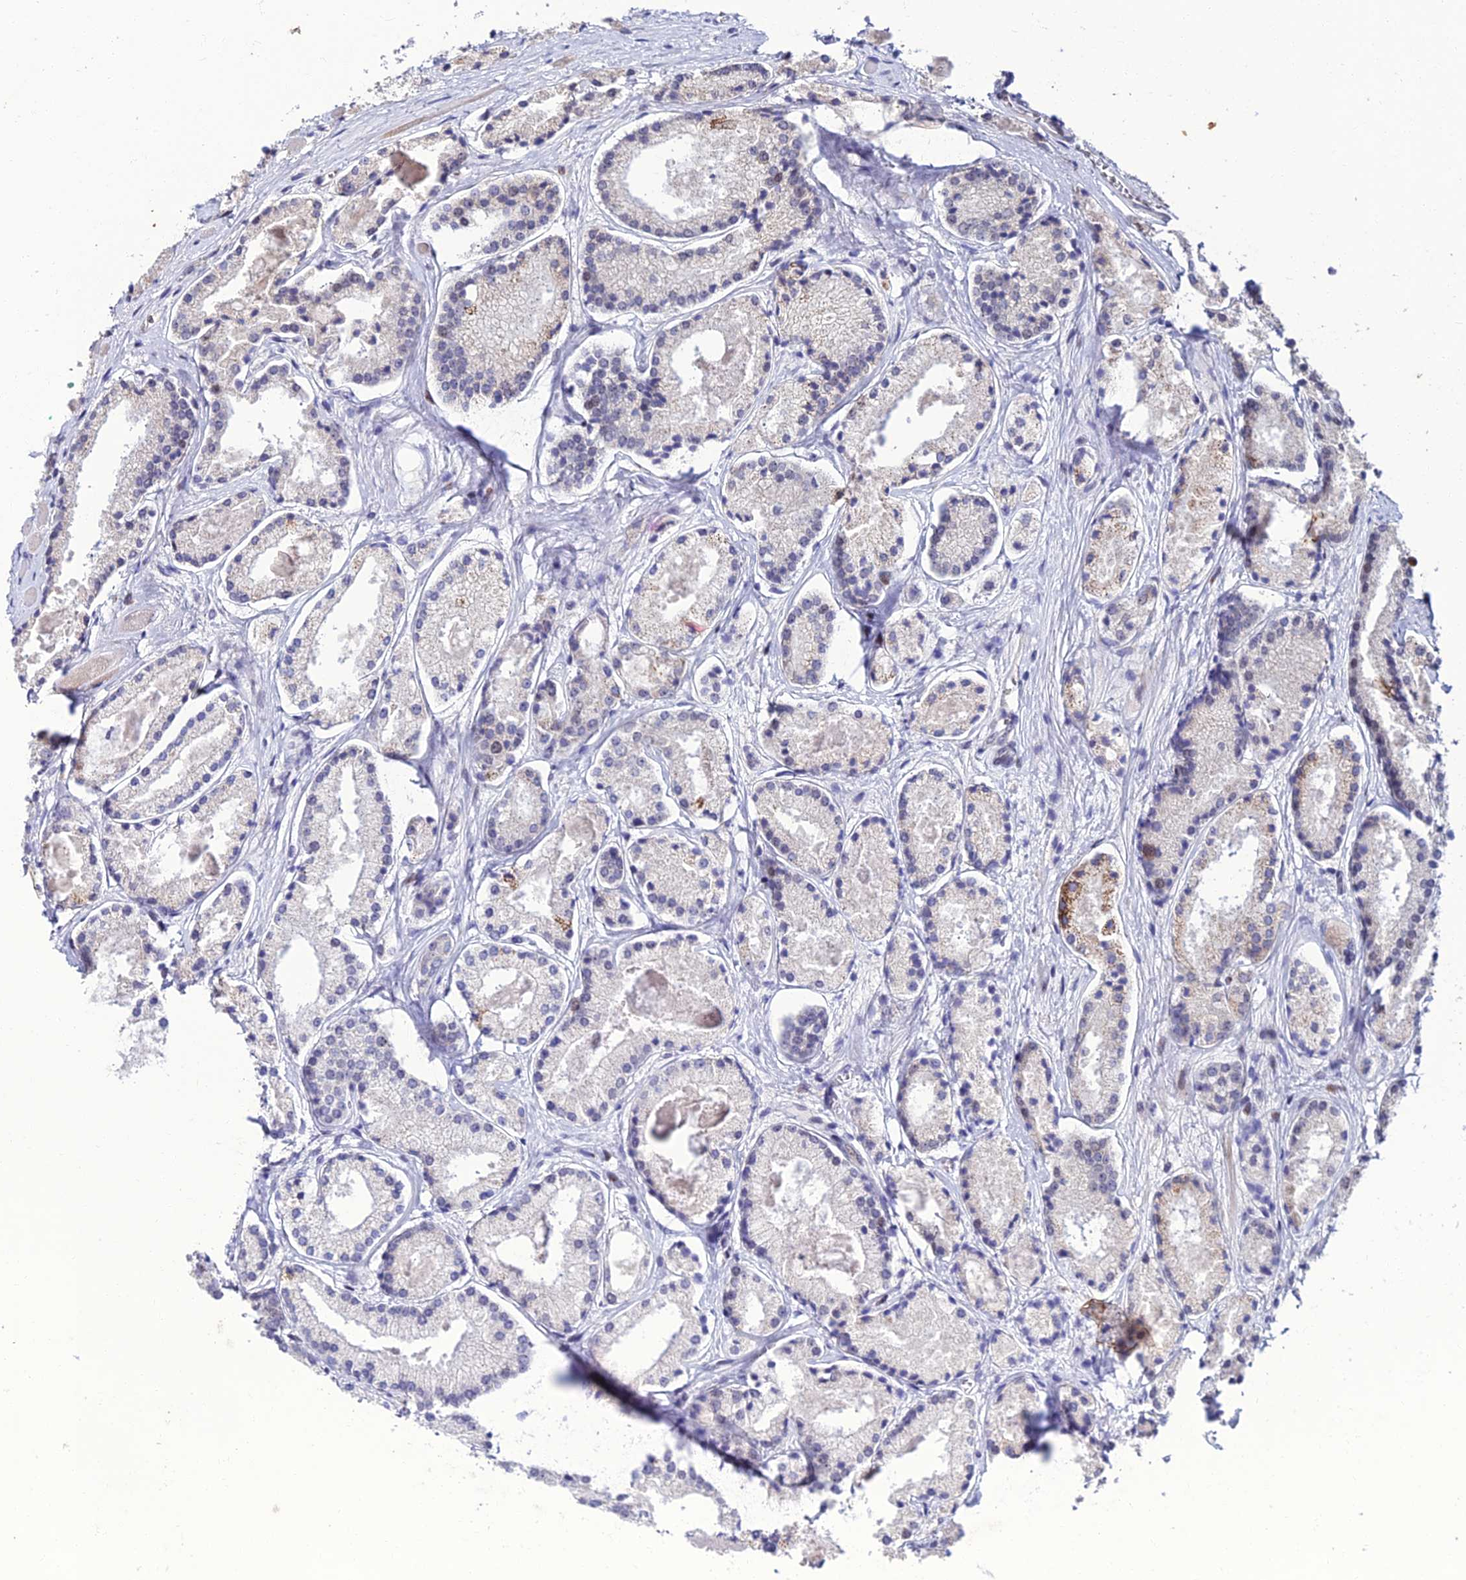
{"staining": {"intensity": "moderate", "quantity": "<25%", "location": "cytoplasmic/membranous"}, "tissue": "prostate cancer", "cell_type": "Tumor cells", "image_type": "cancer", "snomed": [{"axis": "morphology", "description": "Adenocarcinoma, High grade"}, {"axis": "topography", "description": "Prostate"}], "caption": "Prostate cancer was stained to show a protein in brown. There is low levels of moderate cytoplasmic/membranous expression in approximately <25% of tumor cells.", "gene": "TAF9B", "patient": {"sex": "male", "age": 67}}